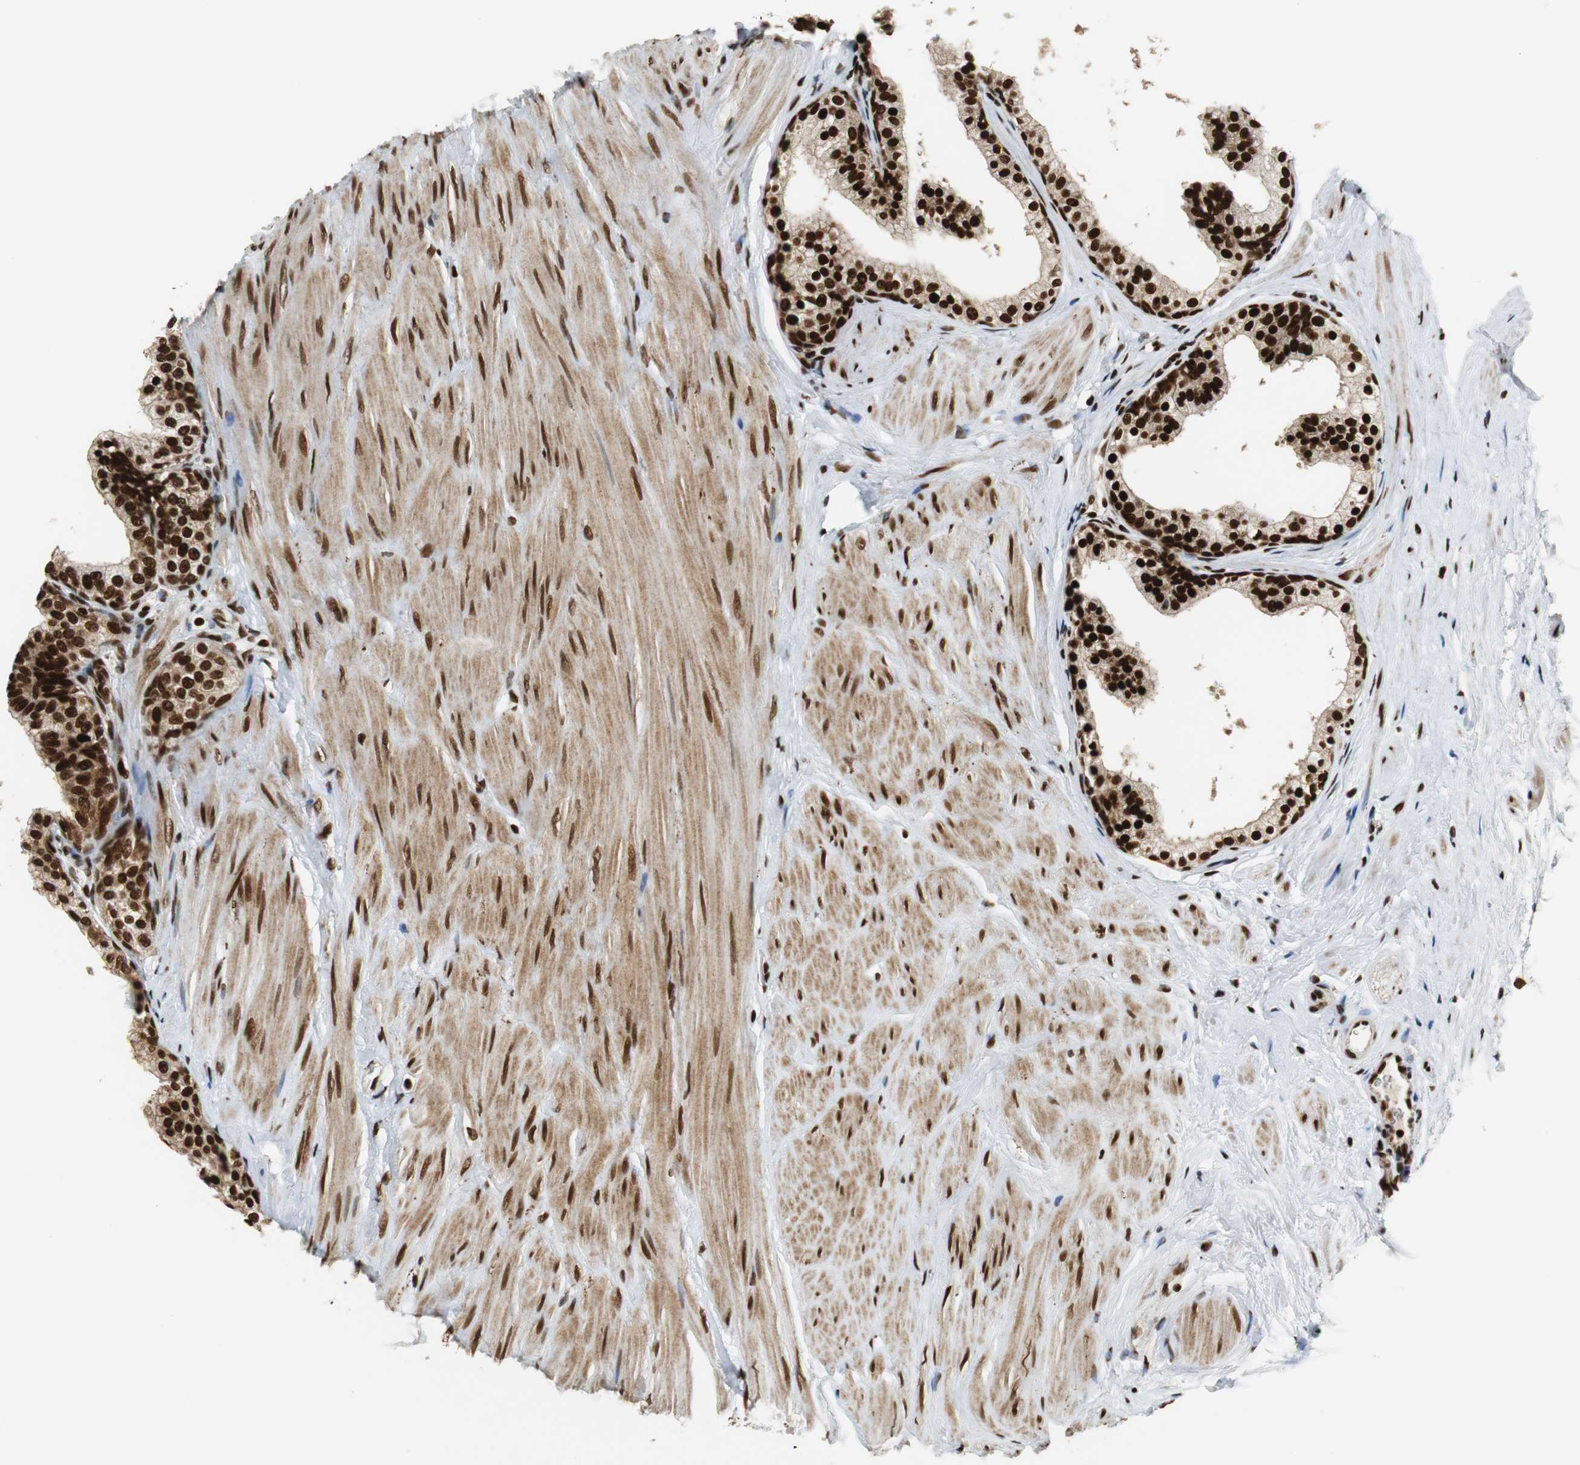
{"staining": {"intensity": "strong", "quantity": ">75%", "location": "nuclear"}, "tissue": "prostate", "cell_type": "Glandular cells", "image_type": "normal", "snomed": [{"axis": "morphology", "description": "Normal tissue, NOS"}, {"axis": "topography", "description": "Prostate"}], "caption": "Strong nuclear positivity is identified in approximately >75% of glandular cells in normal prostate.", "gene": "HDAC1", "patient": {"sex": "male", "age": 60}}